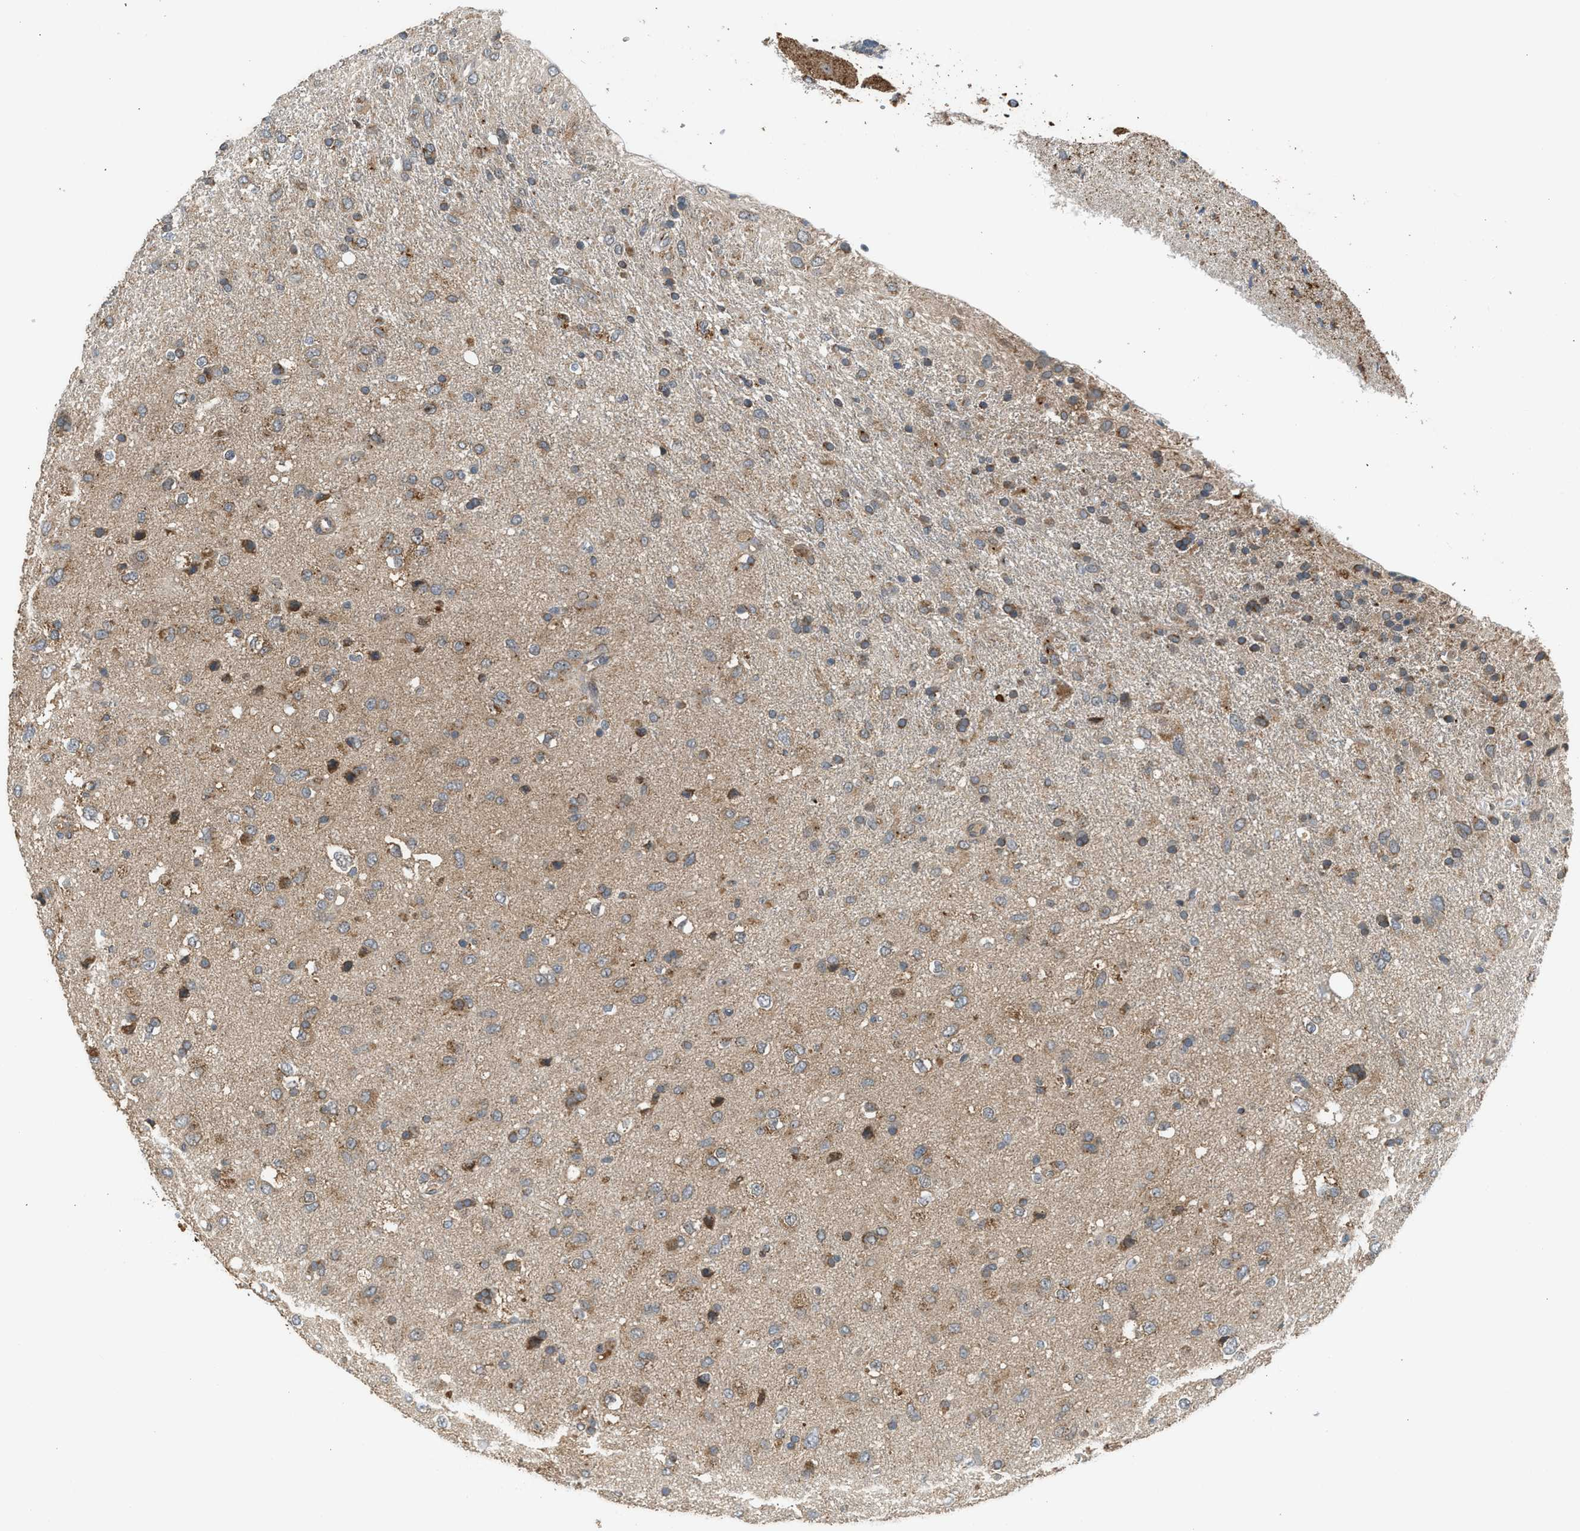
{"staining": {"intensity": "moderate", "quantity": "25%-75%", "location": "cytoplasmic/membranous"}, "tissue": "glioma", "cell_type": "Tumor cells", "image_type": "cancer", "snomed": [{"axis": "morphology", "description": "Glioma, malignant, Low grade"}, {"axis": "topography", "description": "Brain"}], "caption": "An immunohistochemistry (IHC) image of tumor tissue is shown. Protein staining in brown highlights moderate cytoplasmic/membranous positivity in glioma within tumor cells.", "gene": "STARD3", "patient": {"sex": "male", "age": 77}}